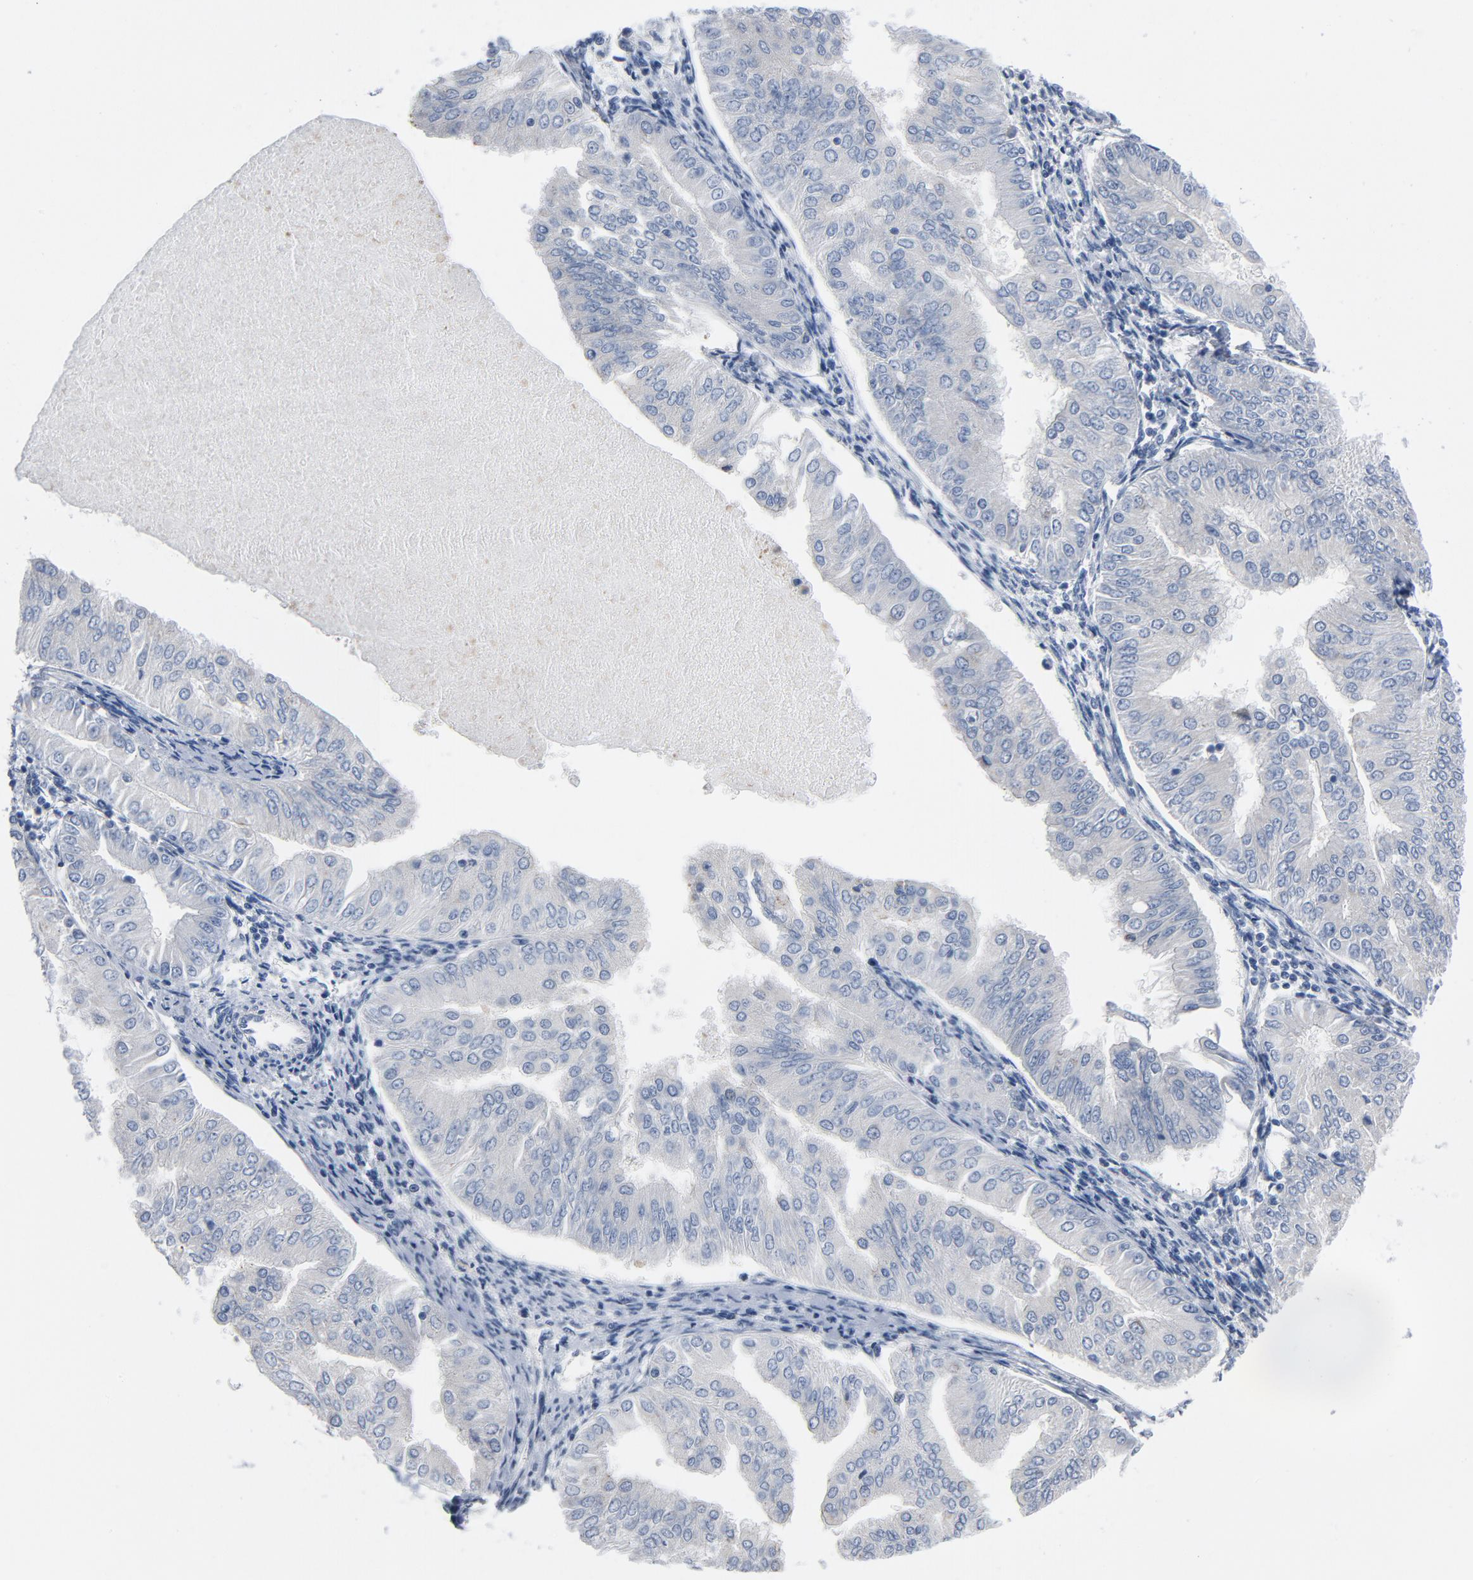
{"staining": {"intensity": "negative", "quantity": "none", "location": "none"}, "tissue": "endometrial cancer", "cell_type": "Tumor cells", "image_type": "cancer", "snomed": [{"axis": "morphology", "description": "Adenocarcinoma, NOS"}, {"axis": "topography", "description": "Endometrium"}], "caption": "Endometrial cancer (adenocarcinoma) was stained to show a protein in brown. There is no significant staining in tumor cells.", "gene": "YIPF6", "patient": {"sex": "female", "age": 53}}